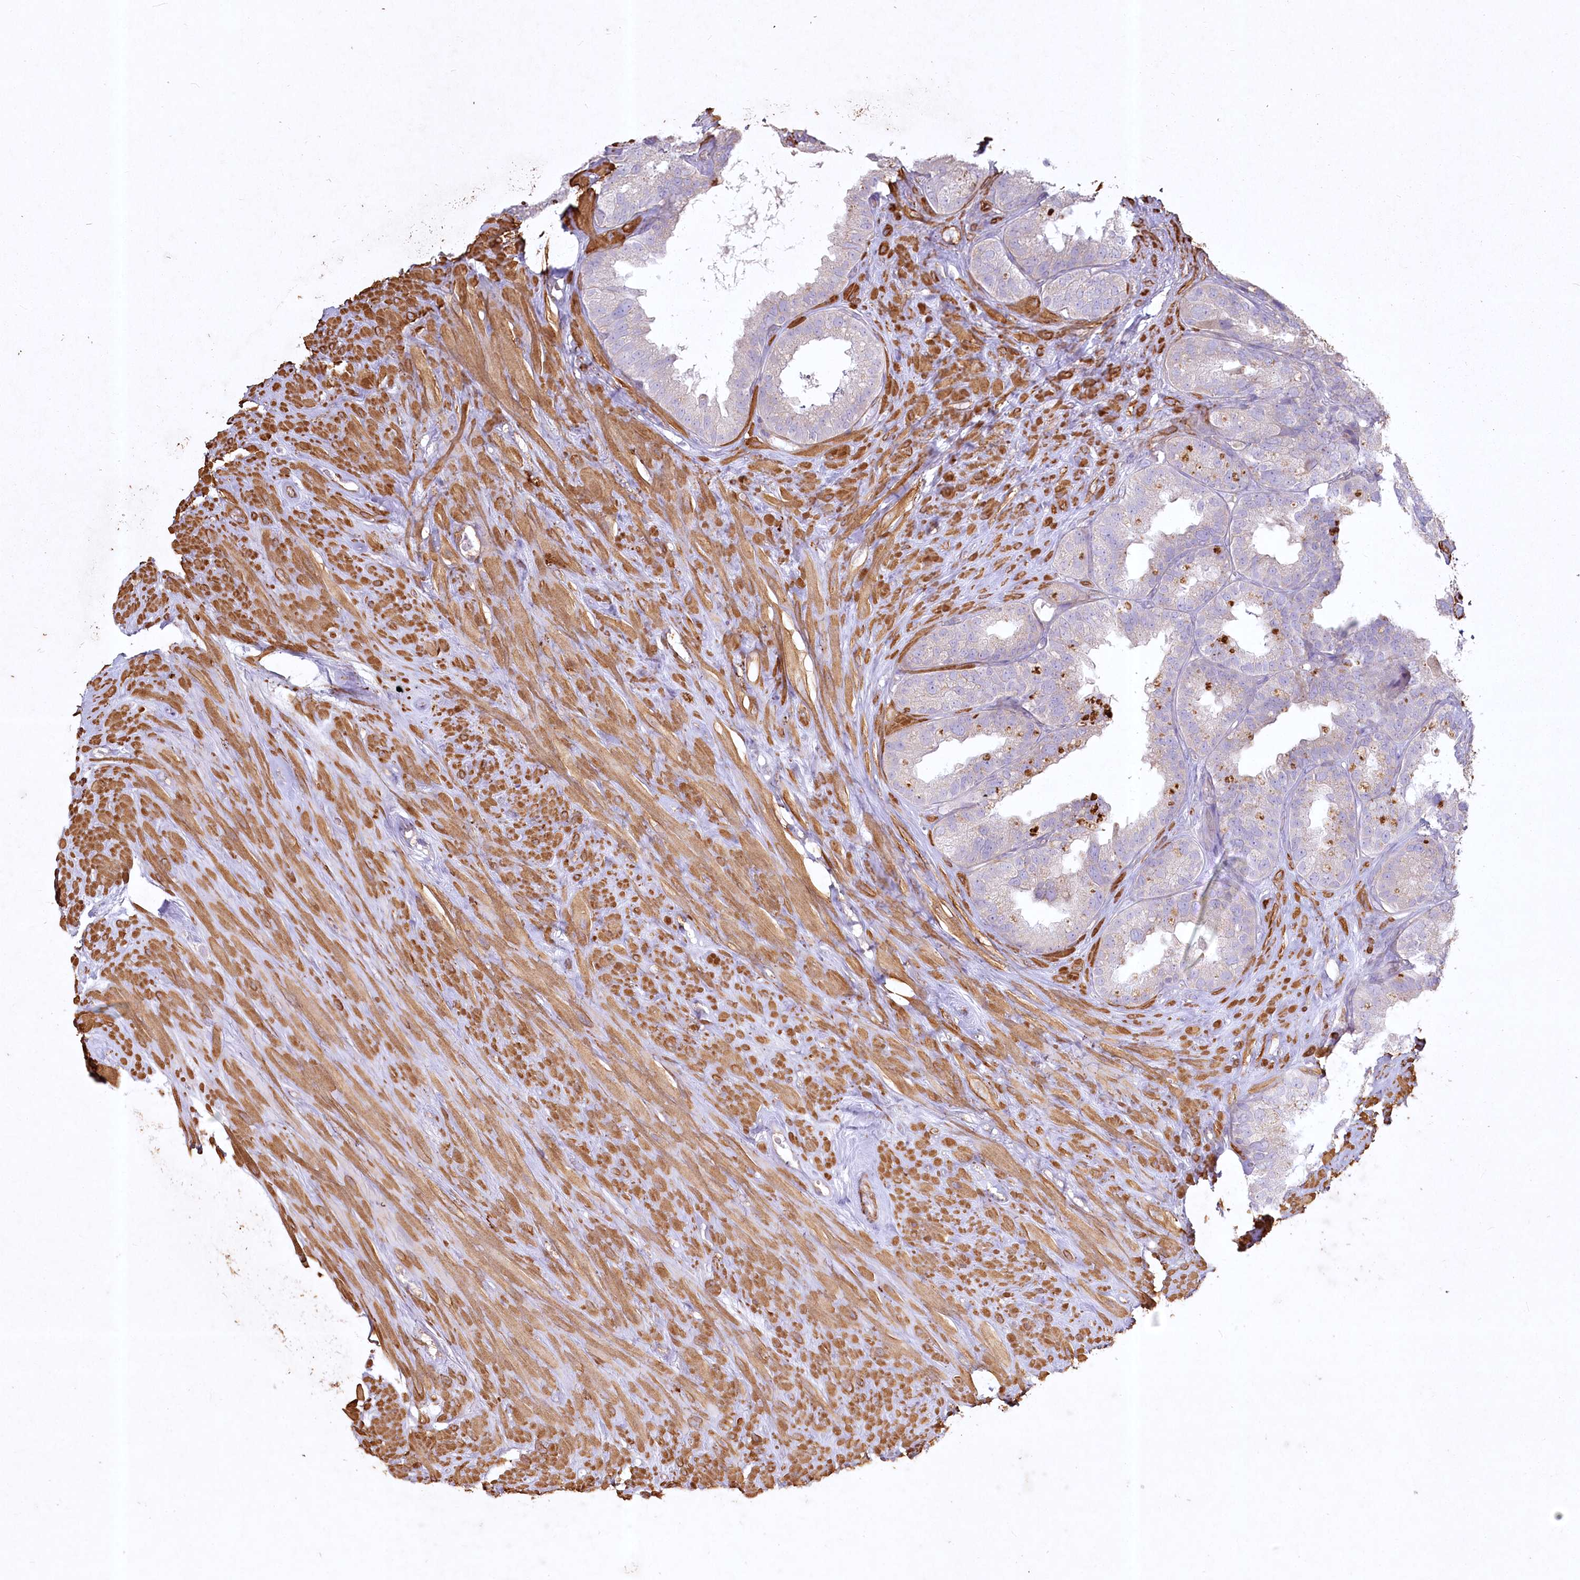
{"staining": {"intensity": "negative", "quantity": "none", "location": "none"}, "tissue": "seminal vesicle", "cell_type": "Glandular cells", "image_type": "normal", "snomed": [{"axis": "morphology", "description": "Normal tissue, NOS"}, {"axis": "topography", "description": "Seminal veicle"}], "caption": "Image shows no significant protein staining in glandular cells of benign seminal vesicle. (Immunohistochemistry (ihc), brightfield microscopy, high magnification).", "gene": "INPP4B", "patient": {"sex": "male", "age": 80}}